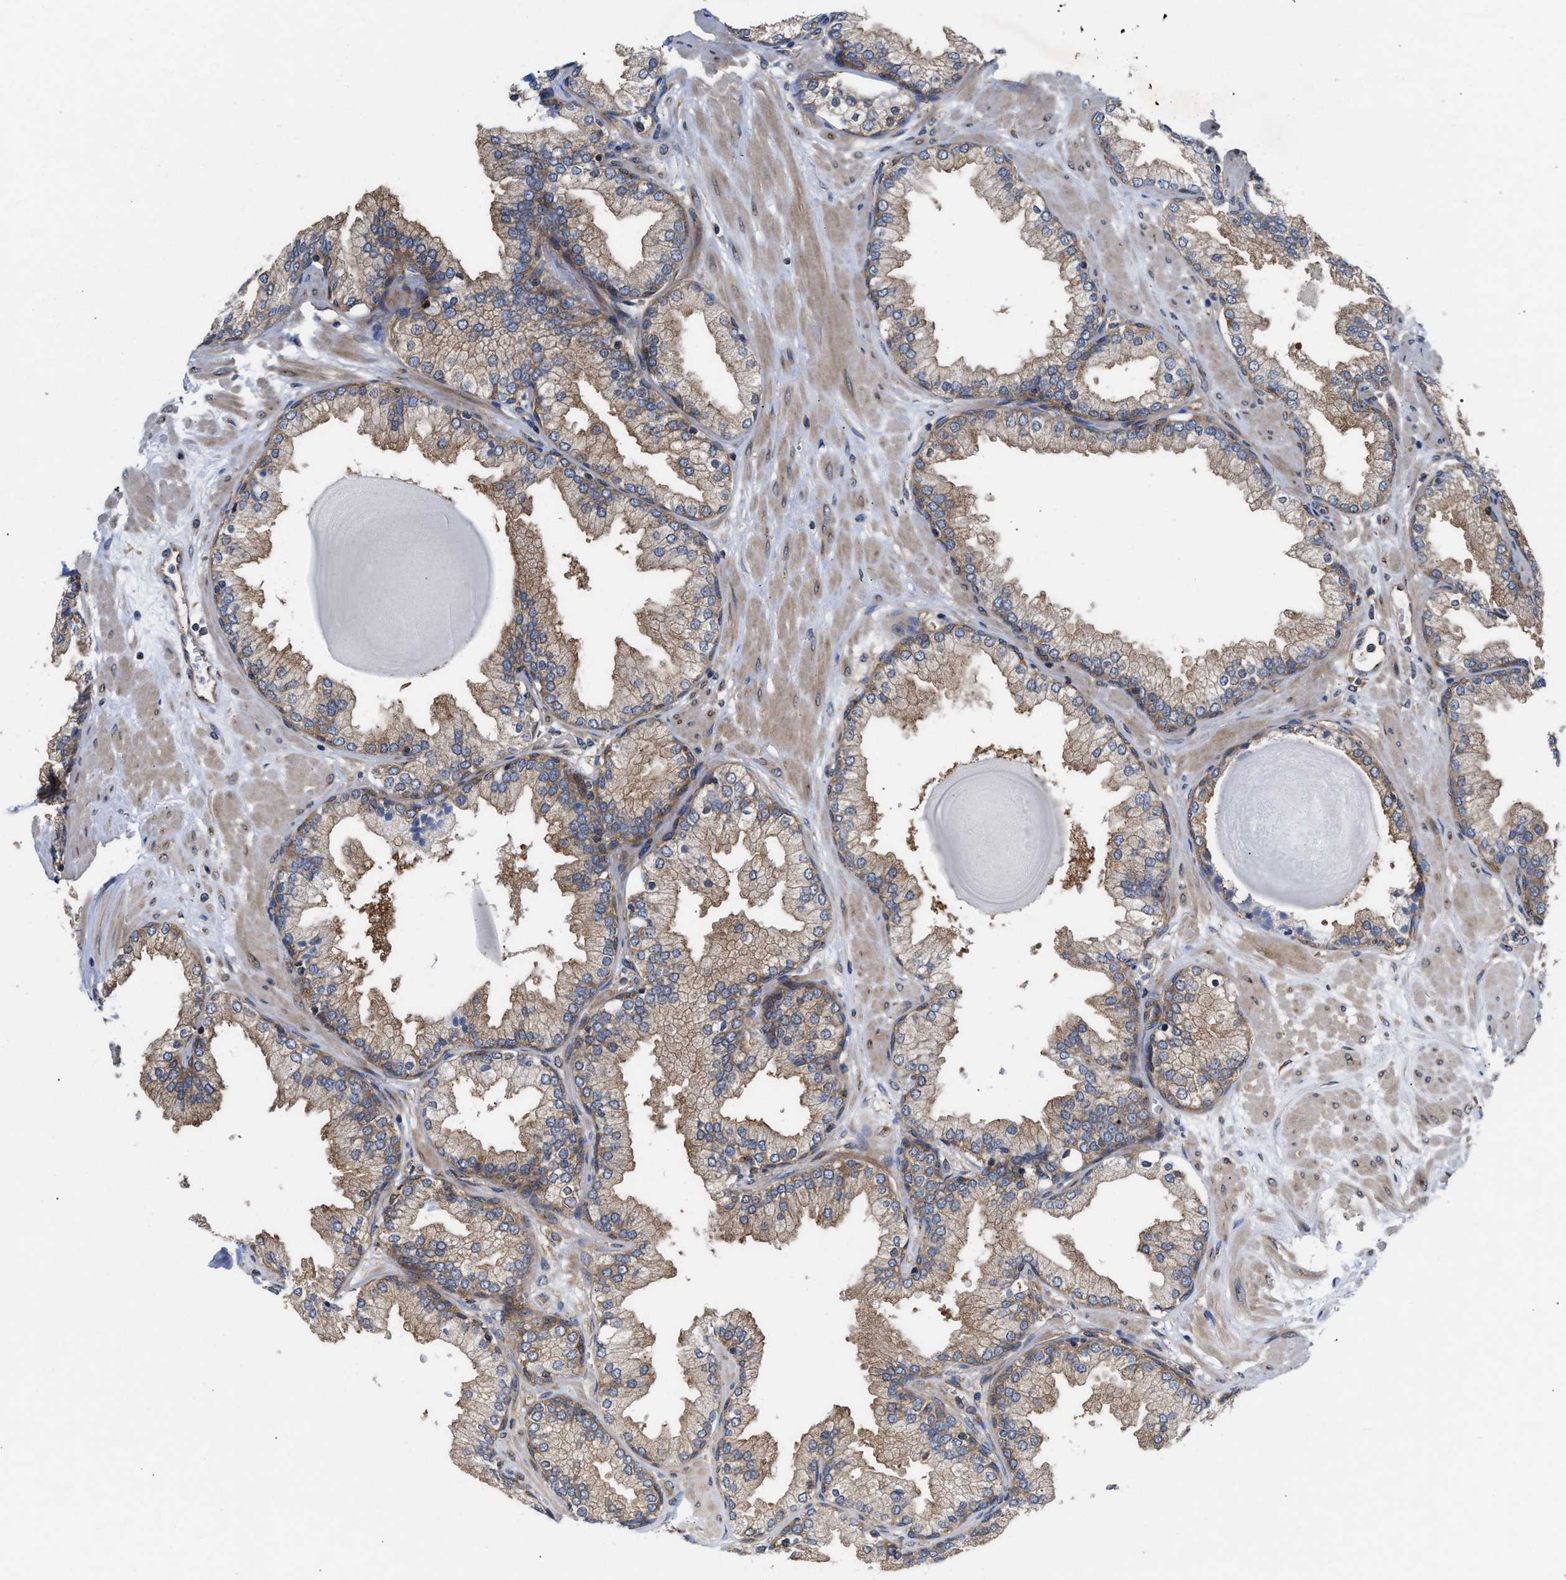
{"staining": {"intensity": "moderate", "quantity": ">75%", "location": "cytoplasmic/membranous"}, "tissue": "prostate", "cell_type": "Glandular cells", "image_type": "normal", "snomed": [{"axis": "morphology", "description": "Normal tissue, NOS"}, {"axis": "topography", "description": "Prostate"}], "caption": "An image of prostate stained for a protein exhibits moderate cytoplasmic/membranous brown staining in glandular cells. (Brightfield microscopy of DAB IHC at high magnification).", "gene": "LAPTM4B", "patient": {"sex": "male", "age": 51}}